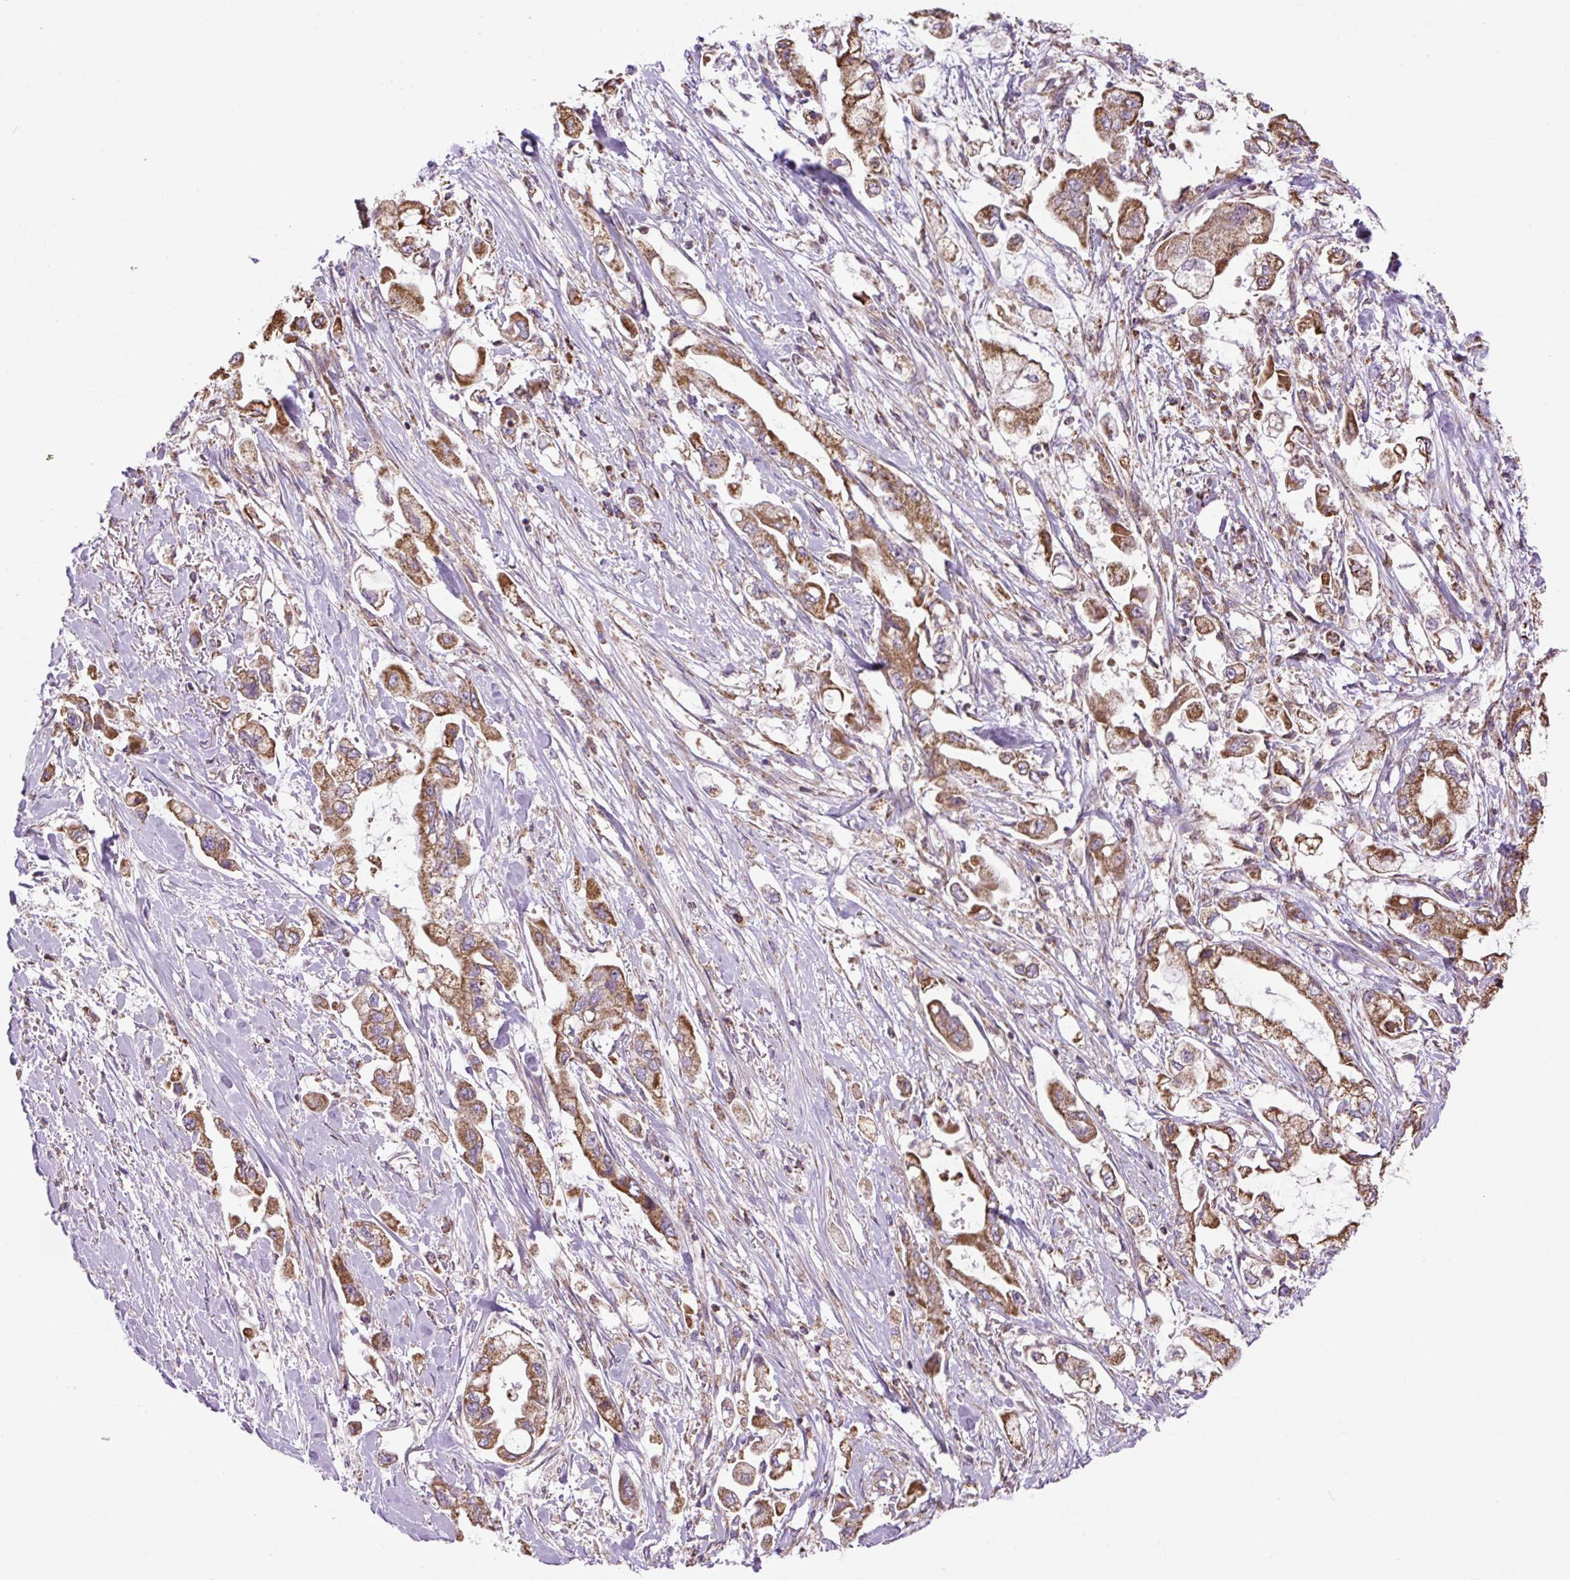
{"staining": {"intensity": "strong", "quantity": ">75%", "location": "cytoplasmic/membranous"}, "tissue": "stomach cancer", "cell_type": "Tumor cells", "image_type": "cancer", "snomed": [{"axis": "morphology", "description": "Adenocarcinoma, NOS"}, {"axis": "topography", "description": "Stomach"}], "caption": "Immunohistochemical staining of stomach cancer displays high levels of strong cytoplasmic/membranous expression in about >75% of tumor cells.", "gene": "PLCG1", "patient": {"sex": "male", "age": 62}}